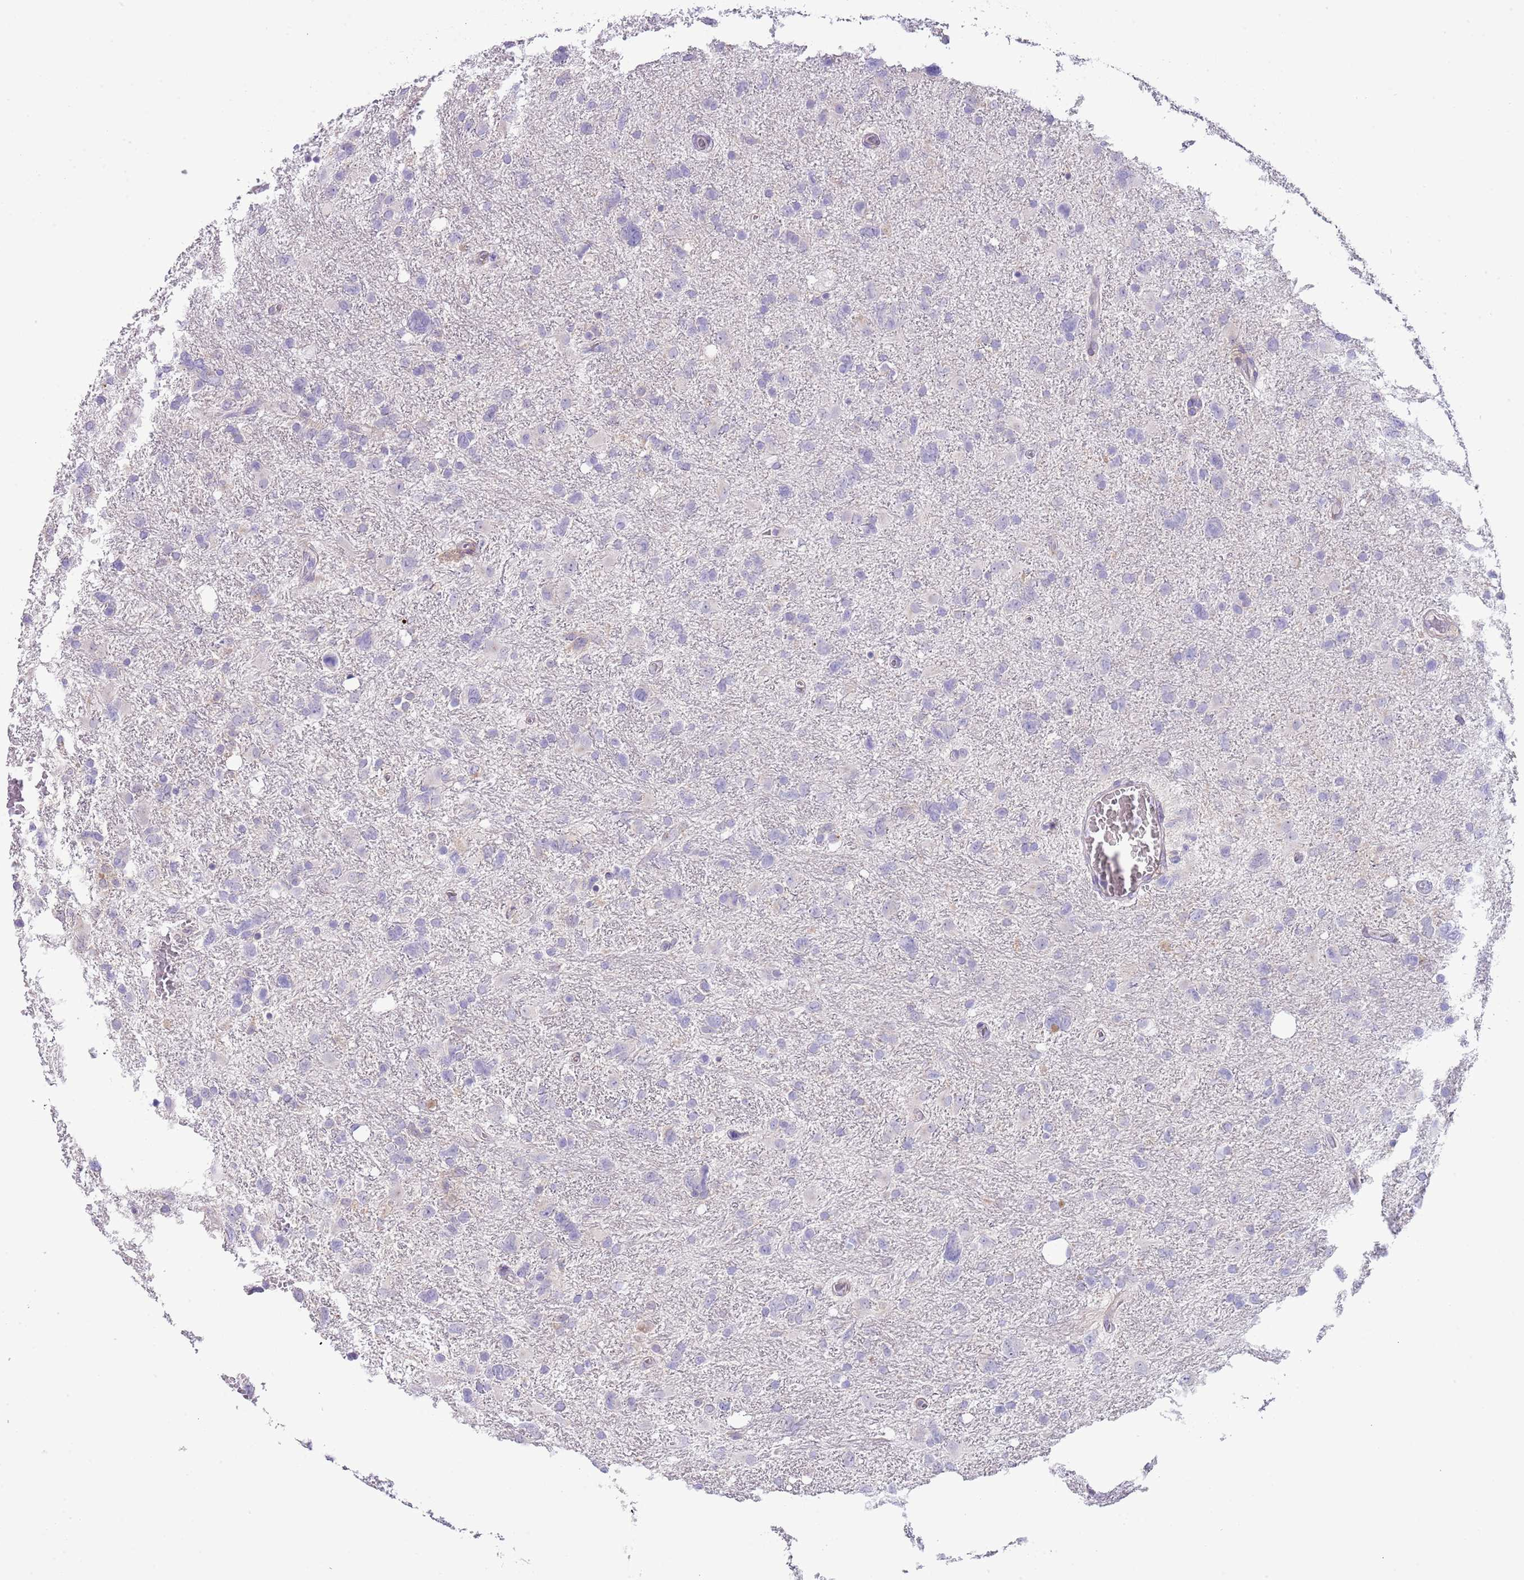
{"staining": {"intensity": "negative", "quantity": "none", "location": "none"}, "tissue": "glioma", "cell_type": "Tumor cells", "image_type": "cancer", "snomed": [{"axis": "morphology", "description": "Glioma, malignant, High grade"}, {"axis": "topography", "description": "Brain"}], "caption": "An IHC photomicrograph of glioma is shown. There is no staining in tumor cells of glioma. (DAB (3,3'-diaminobenzidine) IHC visualized using brightfield microscopy, high magnification).", "gene": "ABHD17C", "patient": {"sex": "male", "age": 61}}